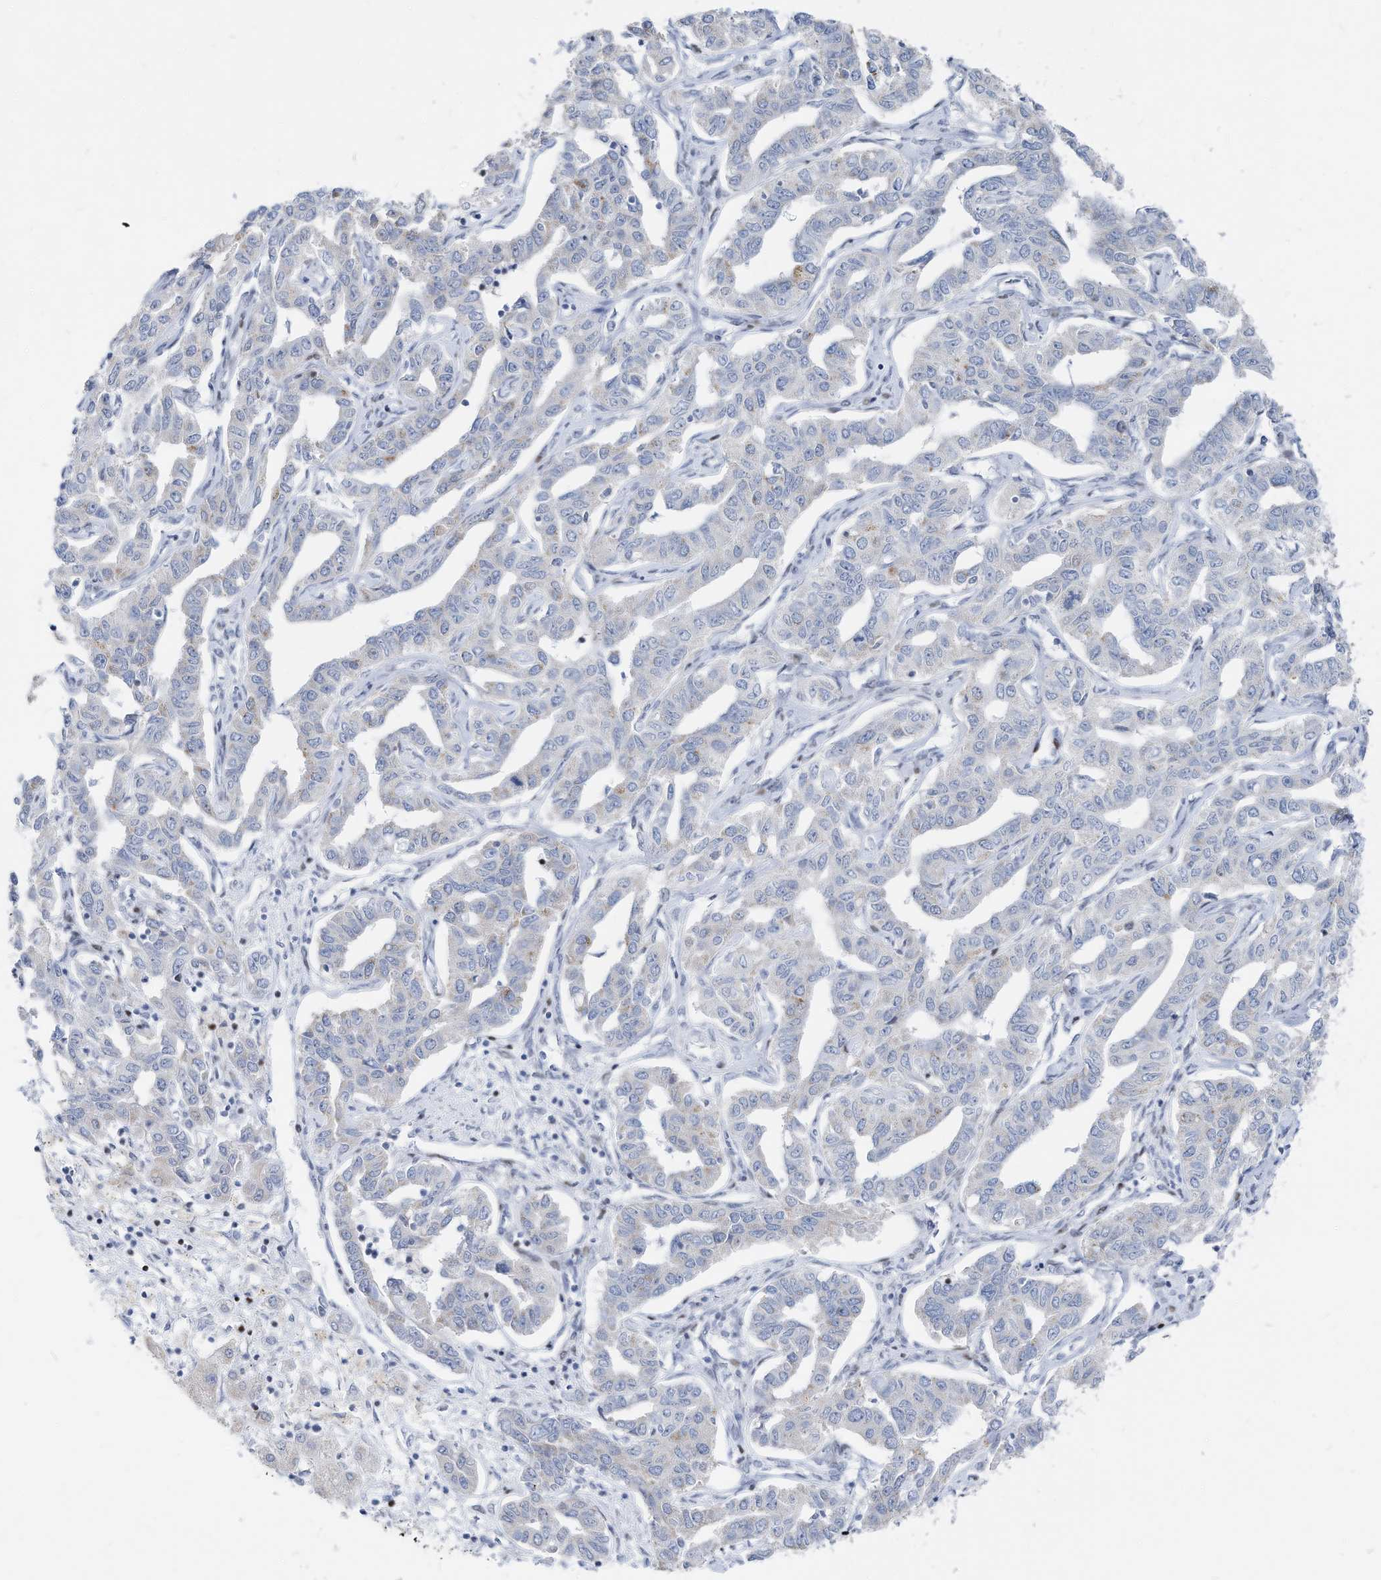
{"staining": {"intensity": "negative", "quantity": "none", "location": "none"}, "tissue": "liver cancer", "cell_type": "Tumor cells", "image_type": "cancer", "snomed": [{"axis": "morphology", "description": "Cholangiocarcinoma"}, {"axis": "topography", "description": "Liver"}], "caption": "Immunohistochemical staining of liver cancer demonstrates no significant staining in tumor cells. (DAB (3,3'-diaminobenzidine) immunohistochemistry (IHC), high magnification).", "gene": "FRS3", "patient": {"sex": "male", "age": 59}}